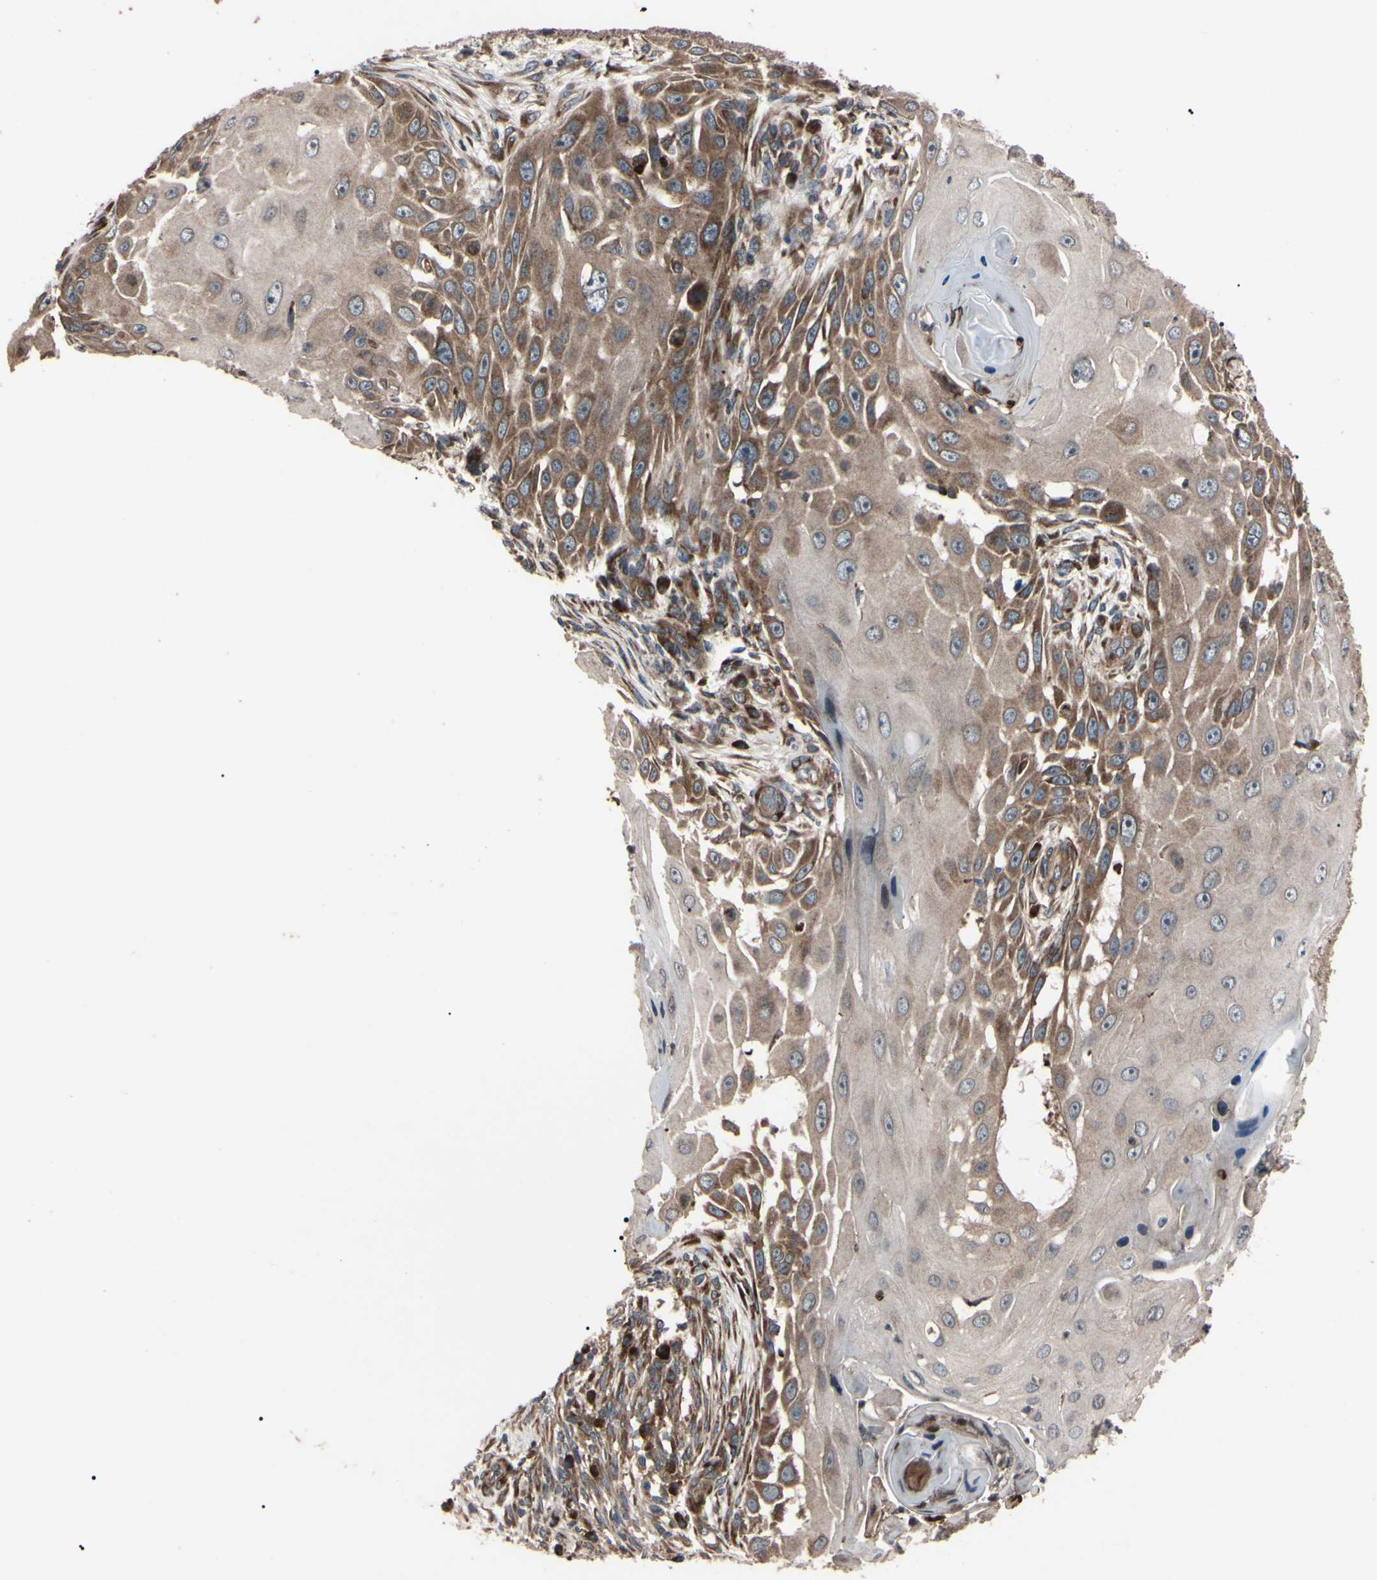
{"staining": {"intensity": "moderate", "quantity": ">75%", "location": "cytoplasmic/membranous"}, "tissue": "skin cancer", "cell_type": "Tumor cells", "image_type": "cancer", "snomed": [{"axis": "morphology", "description": "Squamous cell carcinoma, NOS"}, {"axis": "topography", "description": "Skin"}], "caption": "Moderate cytoplasmic/membranous staining for a protein is identified in about >75% of tumor cells of skin cancer (squamous cell carcinoma) using IHC.", "gene": "GUCY1B1", "patient": {"sex": "female", "age": 44}}